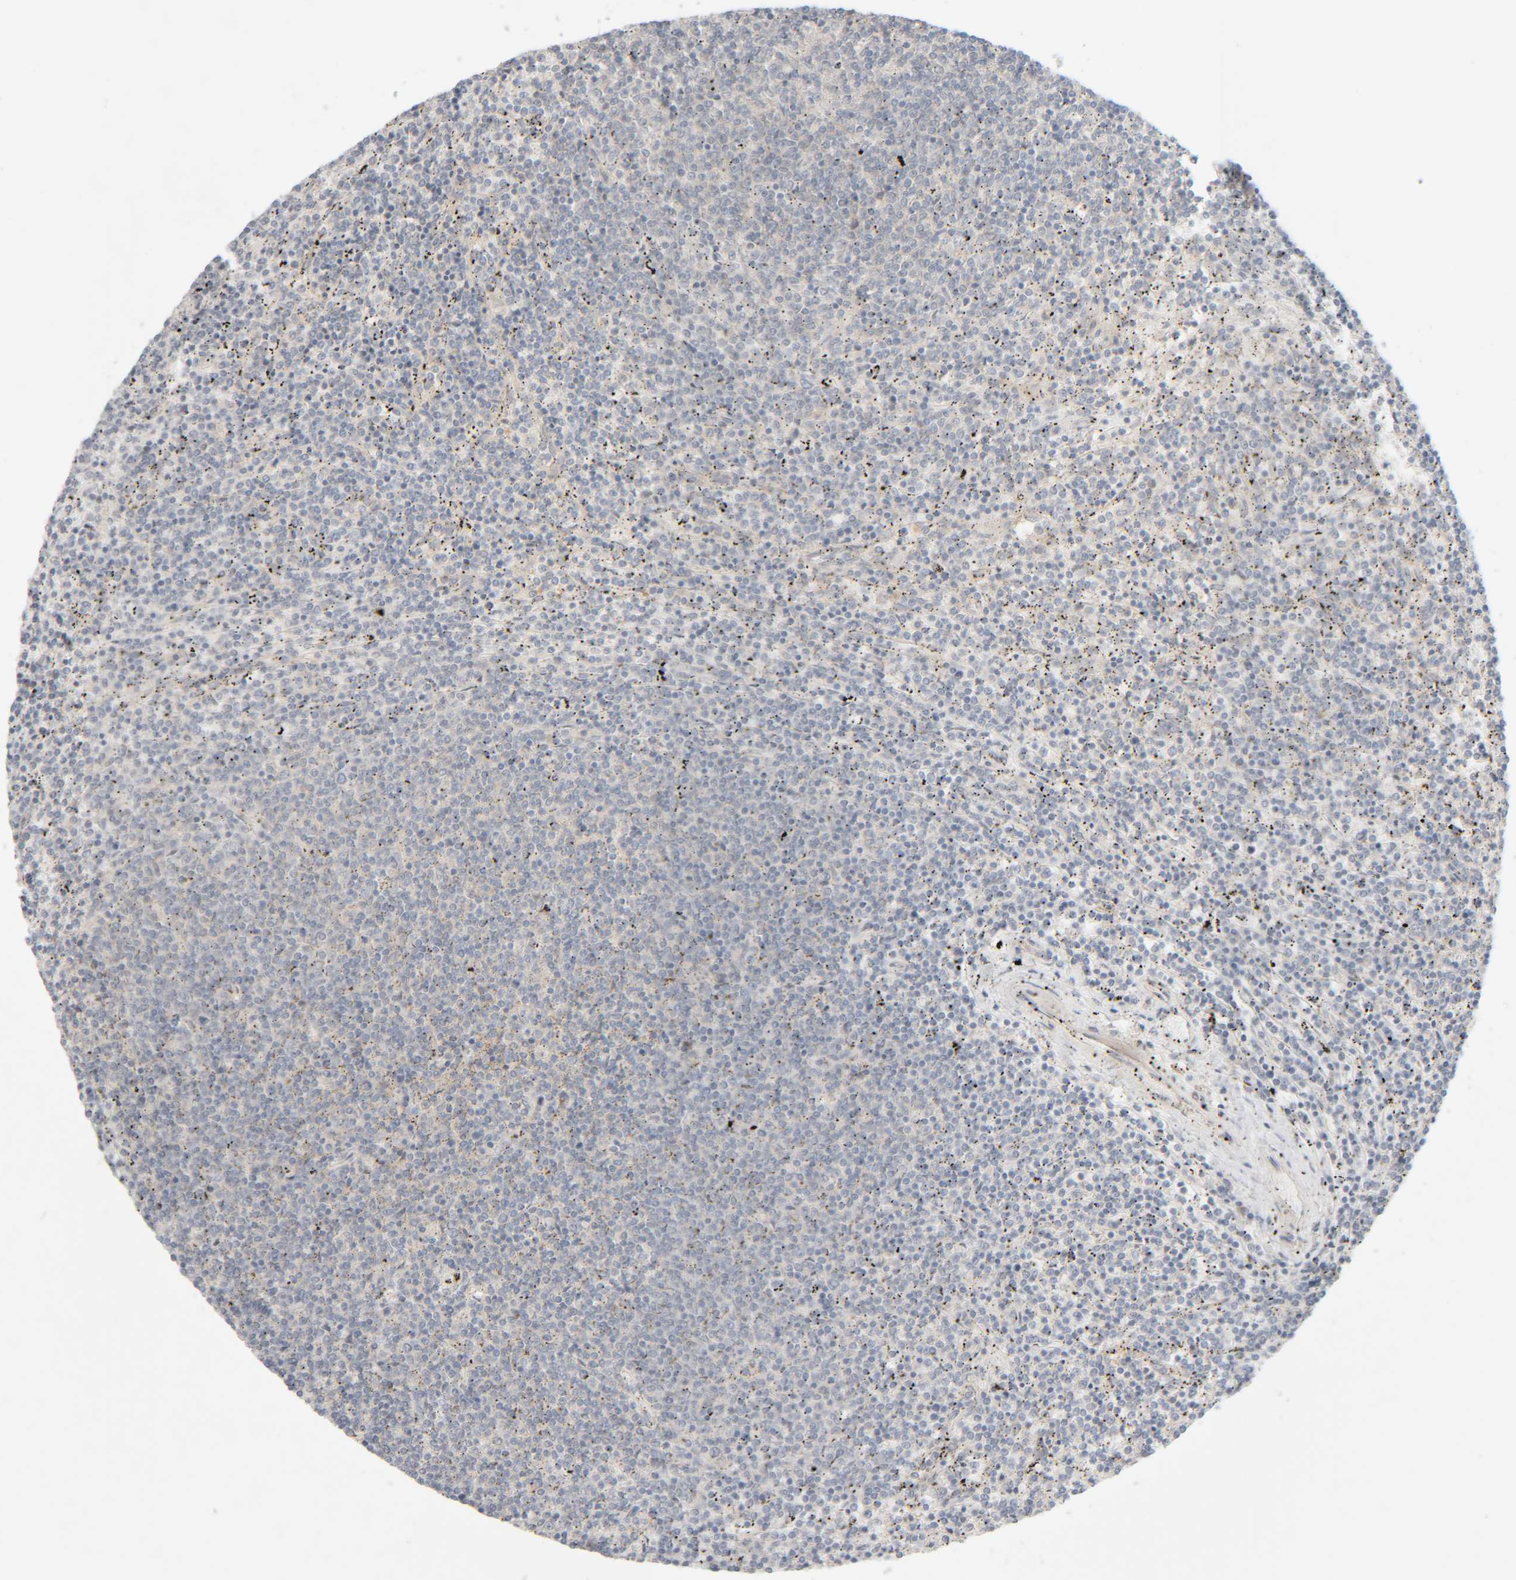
{"staining": {"intensity": "negative", "quantity": "none", "location": "none"}, "tissue": "lymphoma", "cell_type": "Tumor cells", "image_type": "cancer", "snomed": [{"axis": "morphology", "description": "Malignant lymphoma, non-Hodgkin's type, Low grade"}, {"axis": "topography", "description": "Spleen"}], "caption": "High magnification brightfield microscopy of low-grade malignant lymphoma, non-Hodgkin's type stained with DAB (brown) and counterstained with hematoxylin (blue): tumor cells show no significant staining.", "gene": "CHKA", "patient": {"sex": "female", "age": 50}}